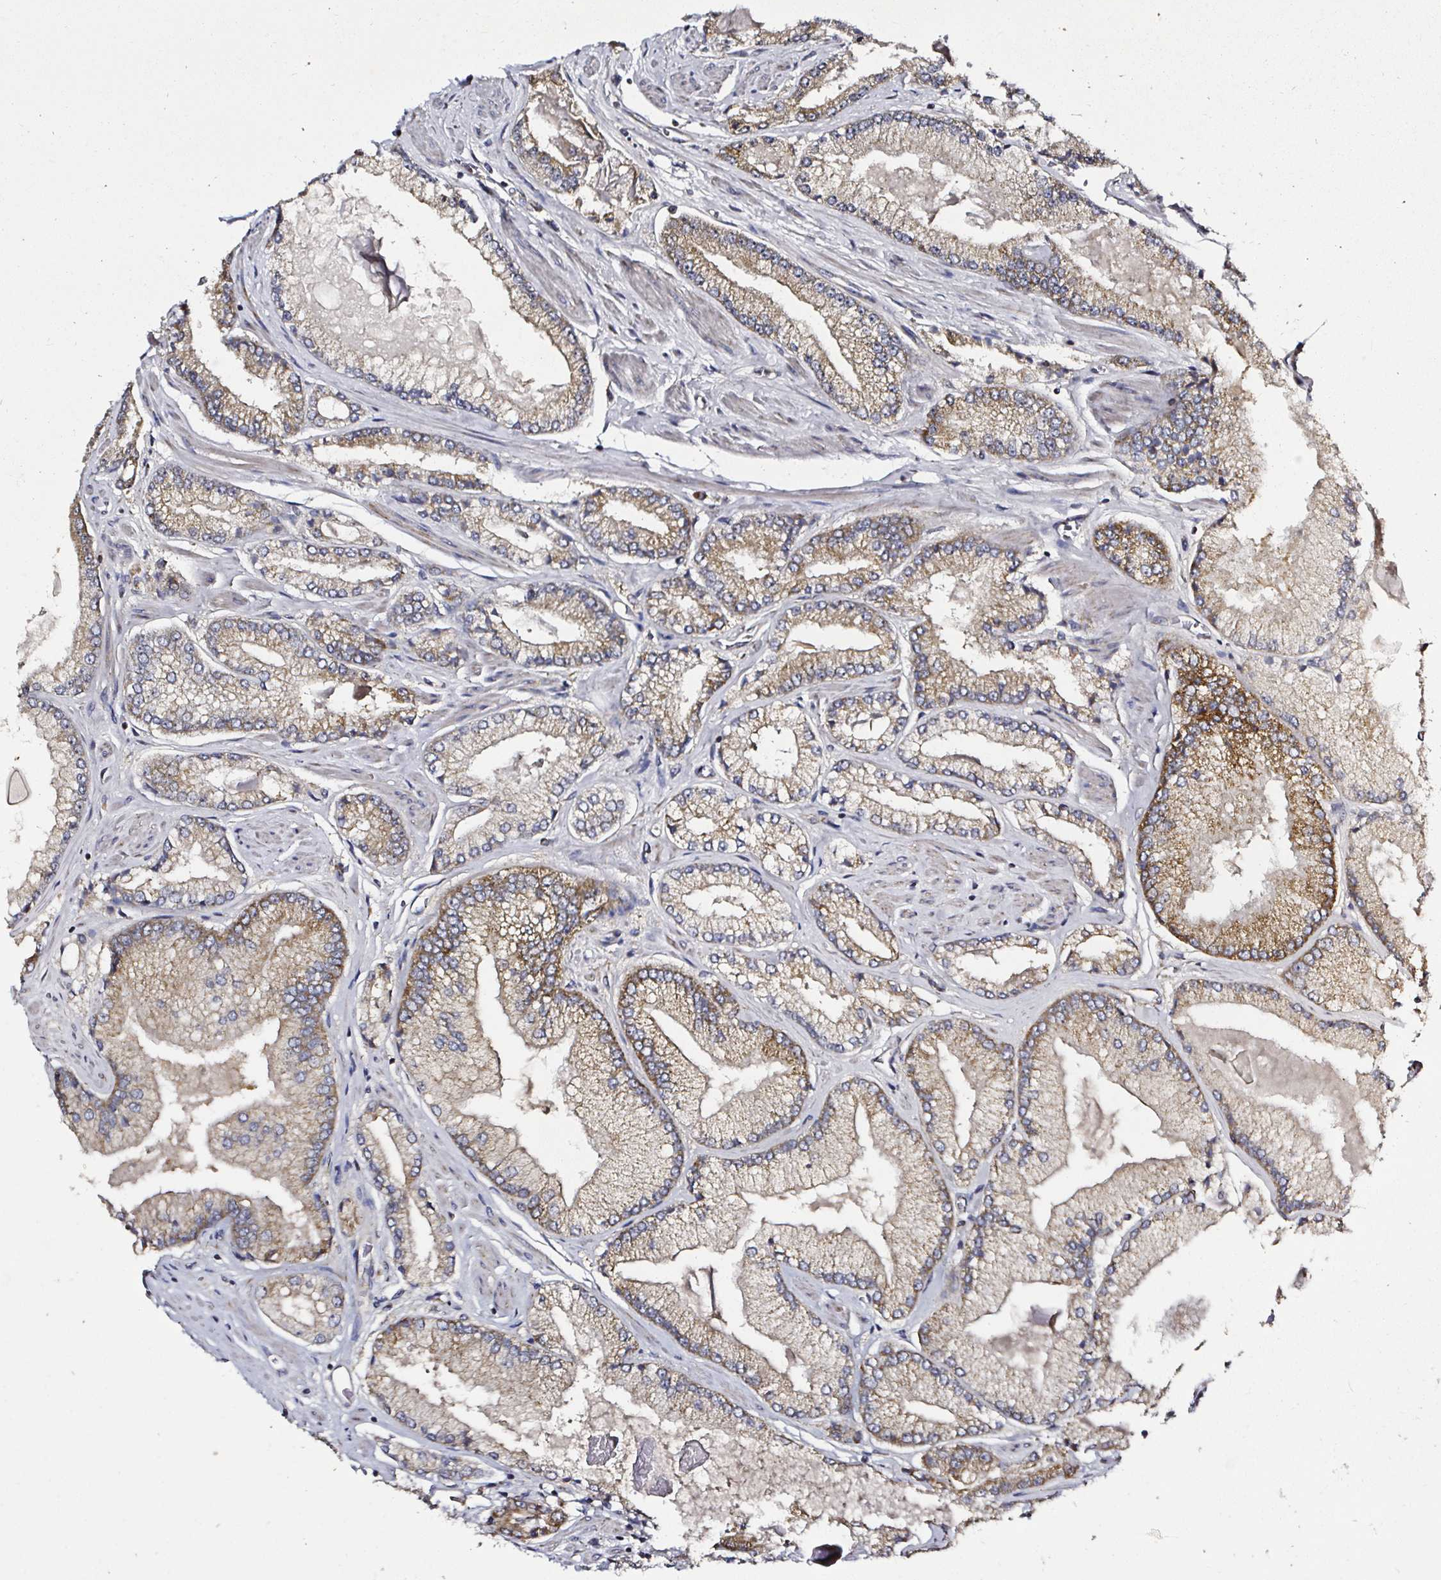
{"staining": {"intensity": "moderate", "quantity": ">75%", "location": "cytoplasmic/membranous"}, "tissue": "prostate cancer", "cell_type": "Tumor cells", "image_type": "cancer", "snomed": [{"axis": "morphology", "description": "Adenocarcinoma, Low grade"}, {"axis": "topography", "description": "Prostate"}], "caption": "Brown immunohistochemical staining in low-grade adenocarcinoma (prostate) reveals moderate cytoplasmic/membranous staining in approximately >75% of tumor cells. The staining was performed using DAB (3,3'-diaminobenzidine), with brown indicating positive protein expression. Nuclei are stained blue with hematoxylin.", "gene": "ATAD3B", "patient": {"sex": "male", "age": 67}}